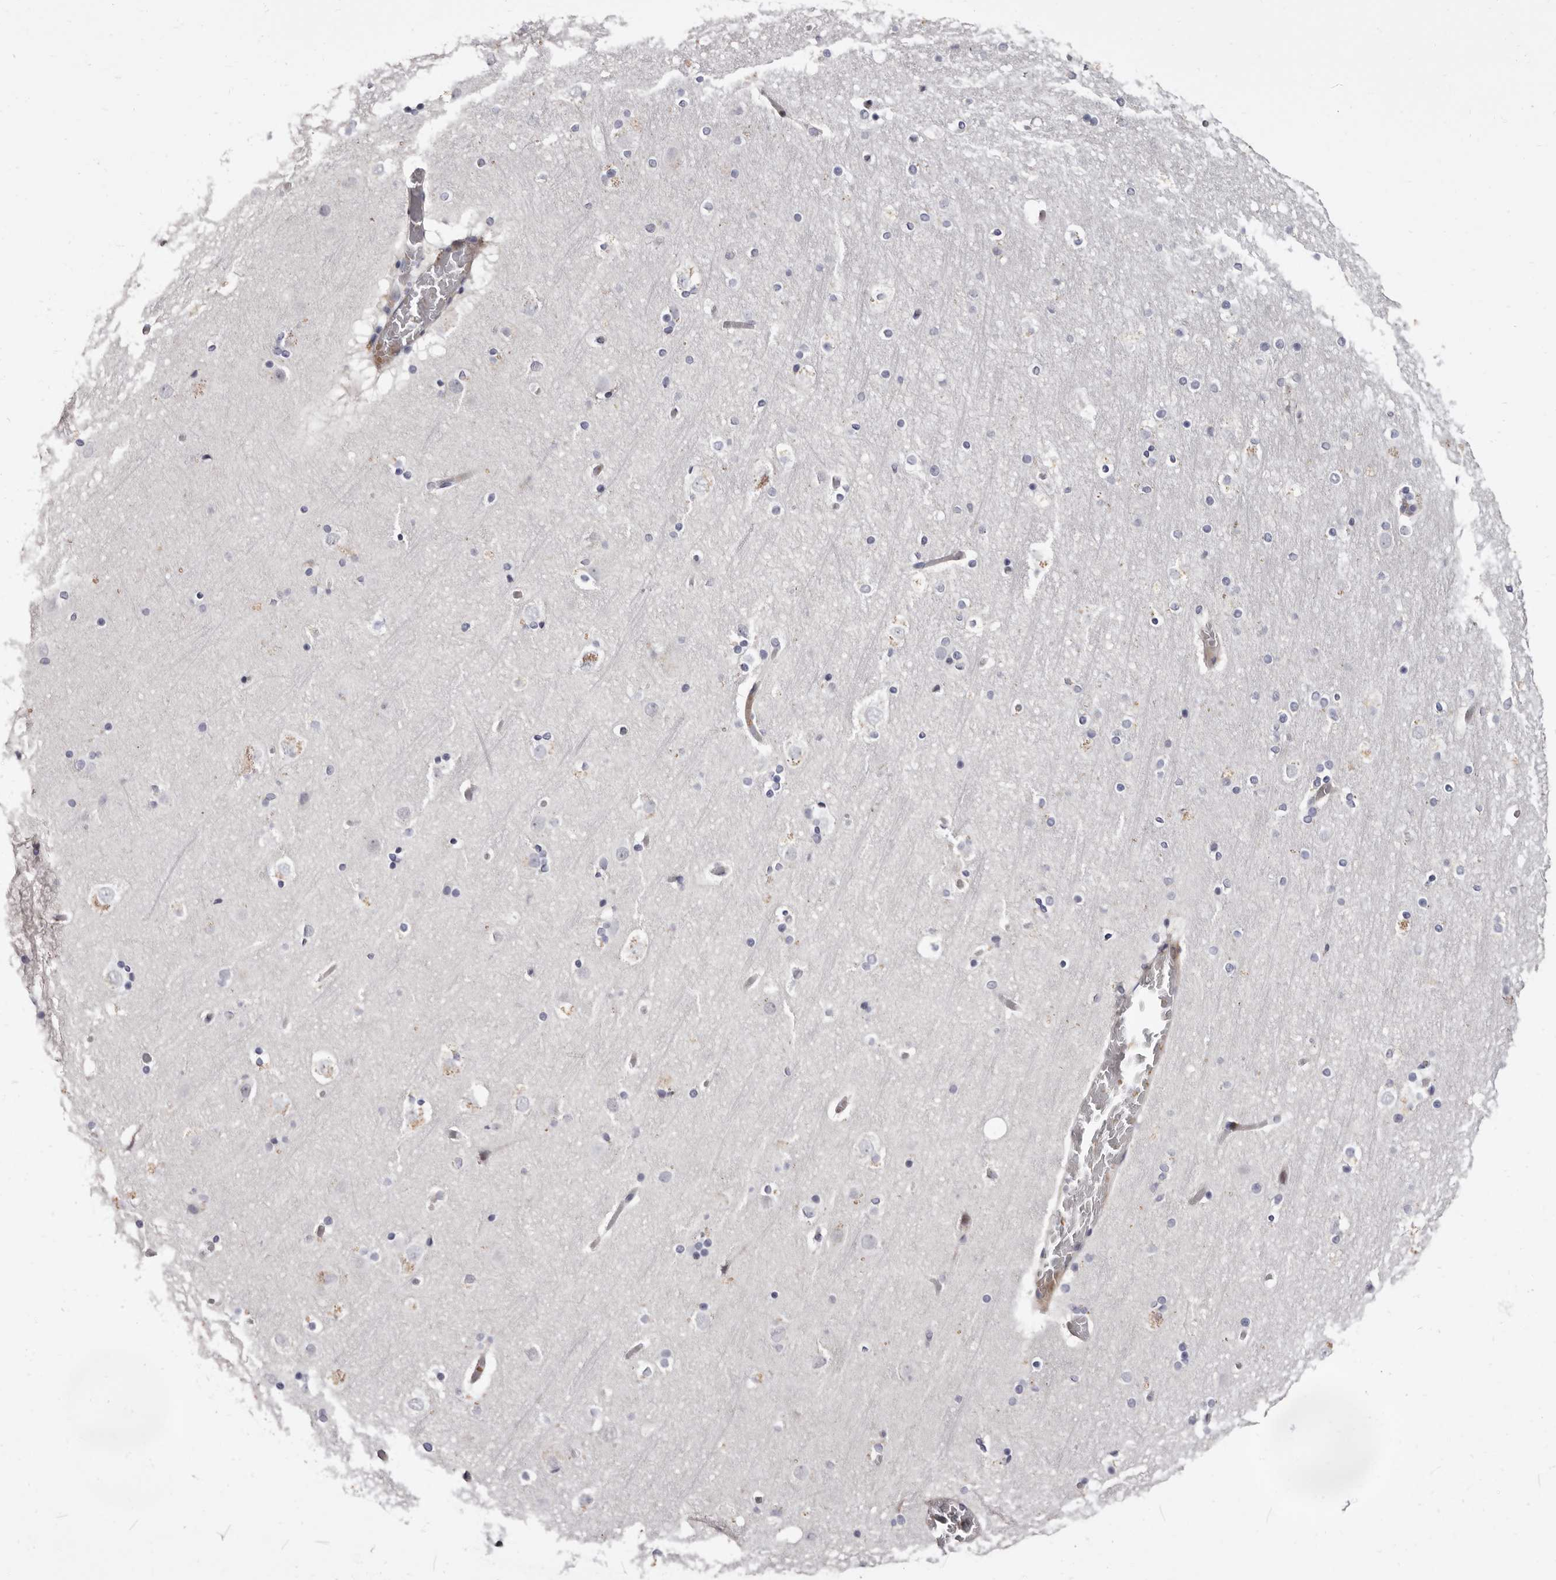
{"staining": {"intensity": "weak", "quantity": "25%-75%", "location": "cytoplasmic/membranous"}, "tissue": "cerebral cortex", "cell_type": "Endothelial cells", "image_type": "normal", "snomed": [{"axis": "morphology", "description": "Normal tissue, NOS"}, {"axis": "topography", "description": "Cerebral cortex"}], "caption": "Endothelial cells display low levels of weak cytoplasmic/membranous staining in about 25%-75% of cells in normal cerebral cortex. (Brightfield microscopy of DAB IHC at high magnification).", "gene": "AIDA", "patient": {"sex": "male", "age": 57}}